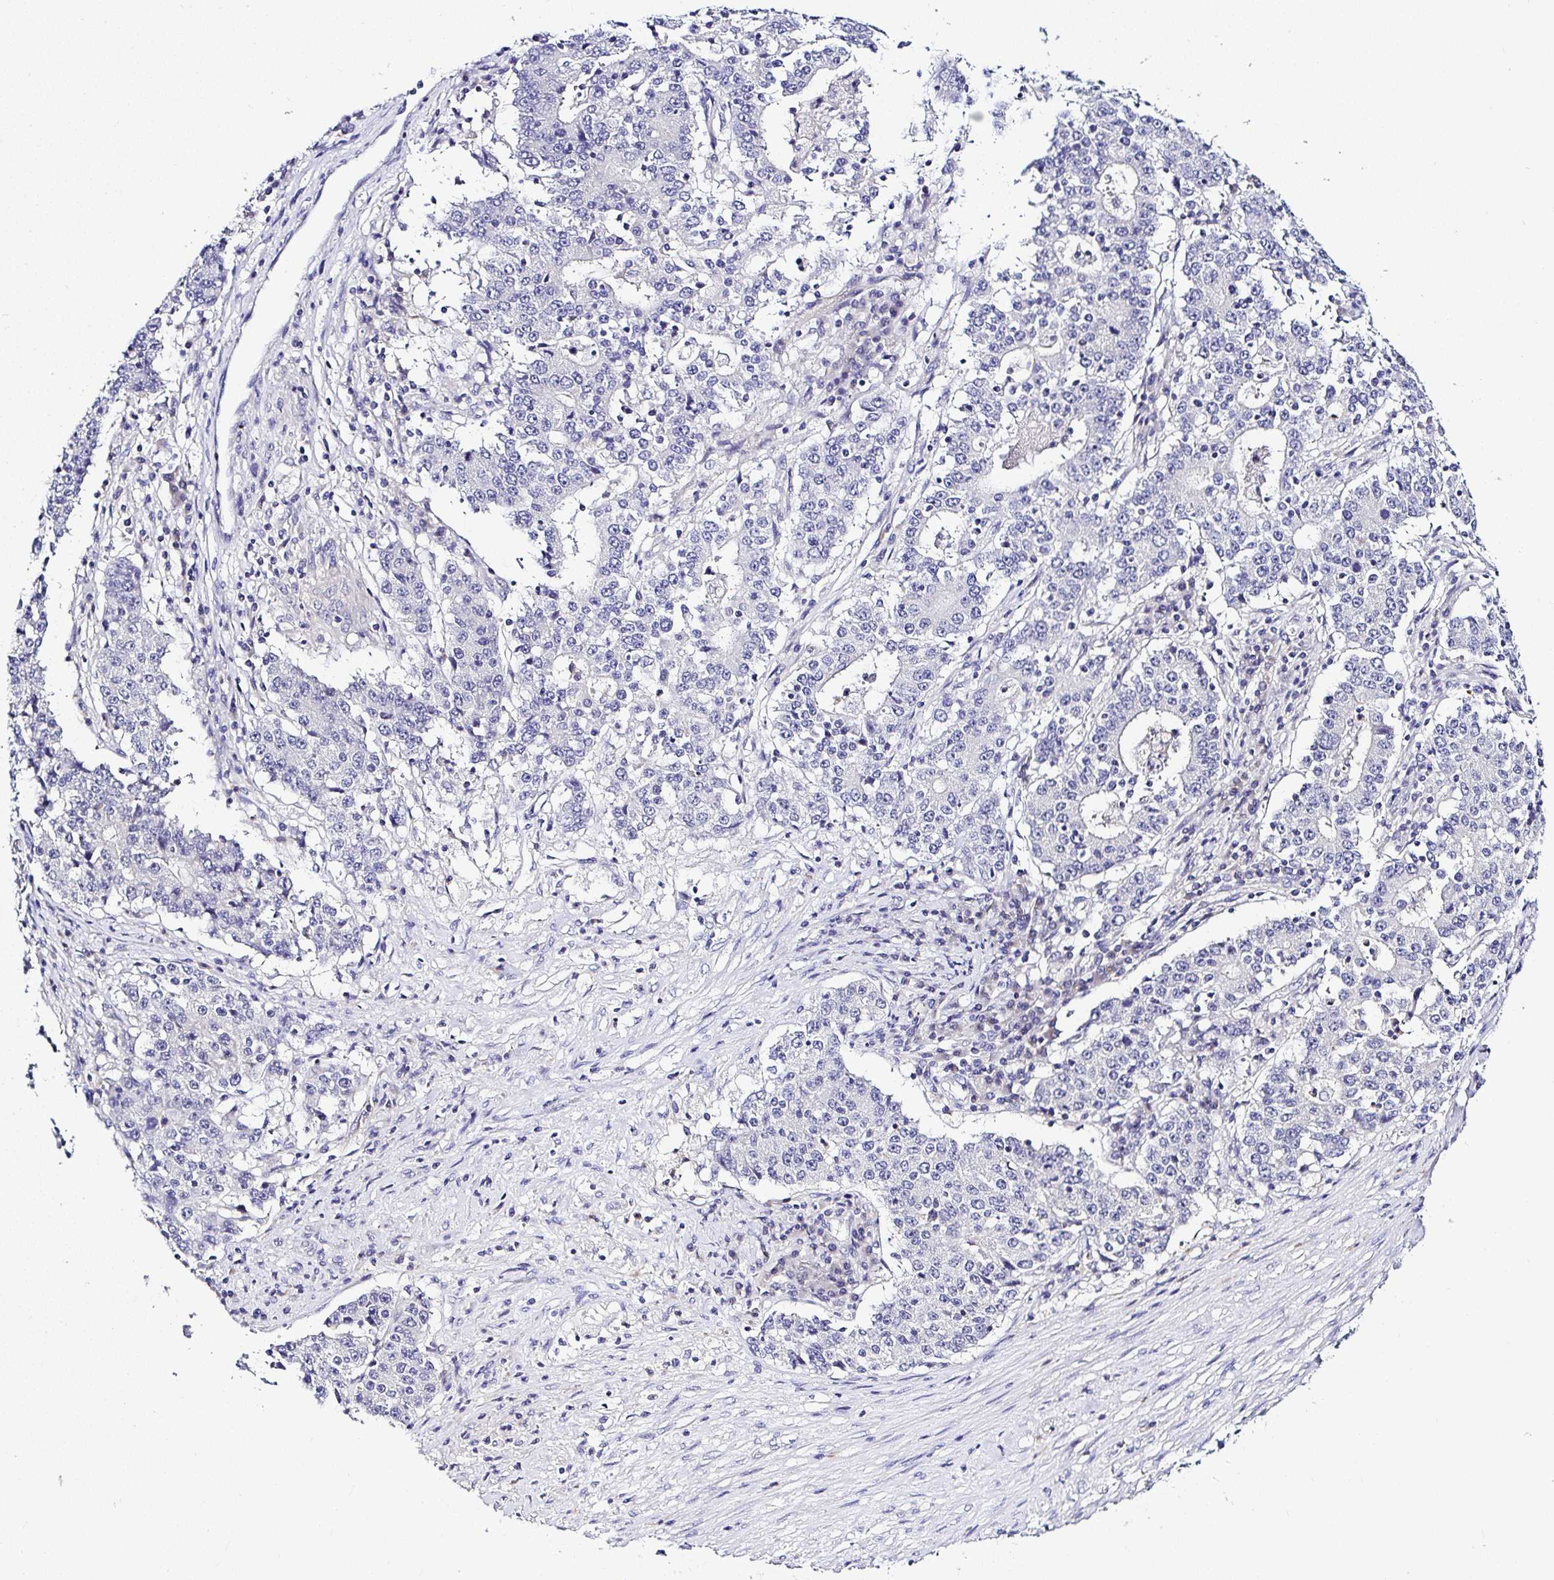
{"staining": {"intensity": "negative", "quantity": "none", "location": "none"}, "tissue": "stomach cancer", "cell_type": "Tumor cells", "image_type": "cancer", "snomed": [{"axis": "morphology", "description": "Adenocarcinoma, NOS"}, {"axis": "topography", "description": "Stomach"}], "caption": "Human stomach cancer stained for a protein using immunohistochemistry demonstrates no expression in tumor cells.", "gene": "DEPDC5", "patient": {"sex": "male", "age": 59}}